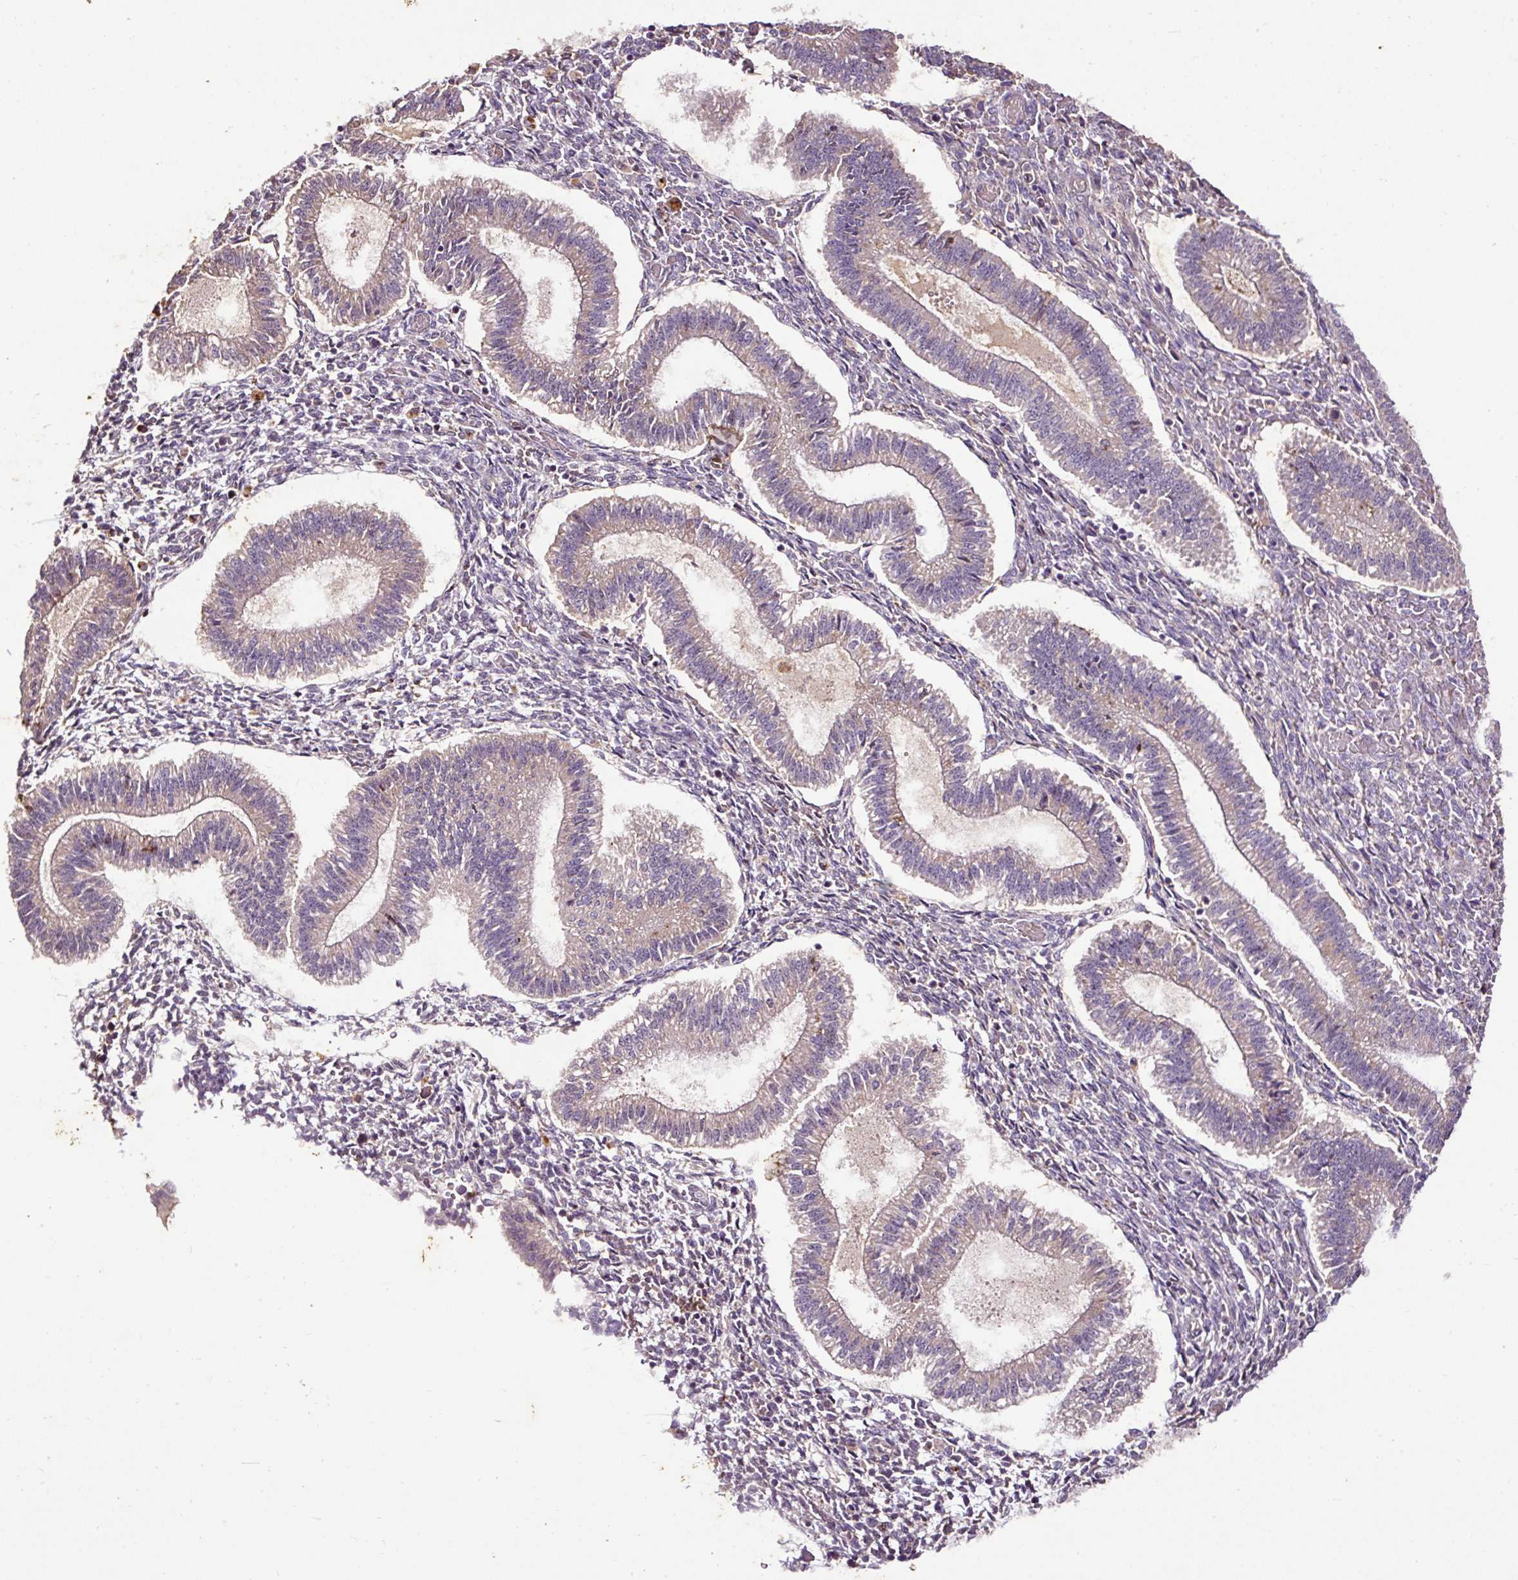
{"staining": {"intensity": "weak", "quantity": "<25%", "location": "cytoplasmic/membranous"}, "tissue": "endometrium", "cell_type": "Cells in endometrial stroma", "image_type": "normal", "snomed": [{"axis": "morphology", "description": "Normal tissue, NOS"}, {"axis": "topography", "description": "Endometrium"}], "caption": "Immunohistochemistry (IHC) micrograph of normal endometrium: human endometrium stained with DAB (3,3'-diaminobenzidine) exhibits no significant protein expression in cells in endometrial stroma. The staining was performed using DAB to visualize the protein expression in brown, while the nuclei were stained in blue with hematoxylin (Magnification: 20x).", "gene": "LRTM2", "patient": {"sex": "female", "age": 25}}